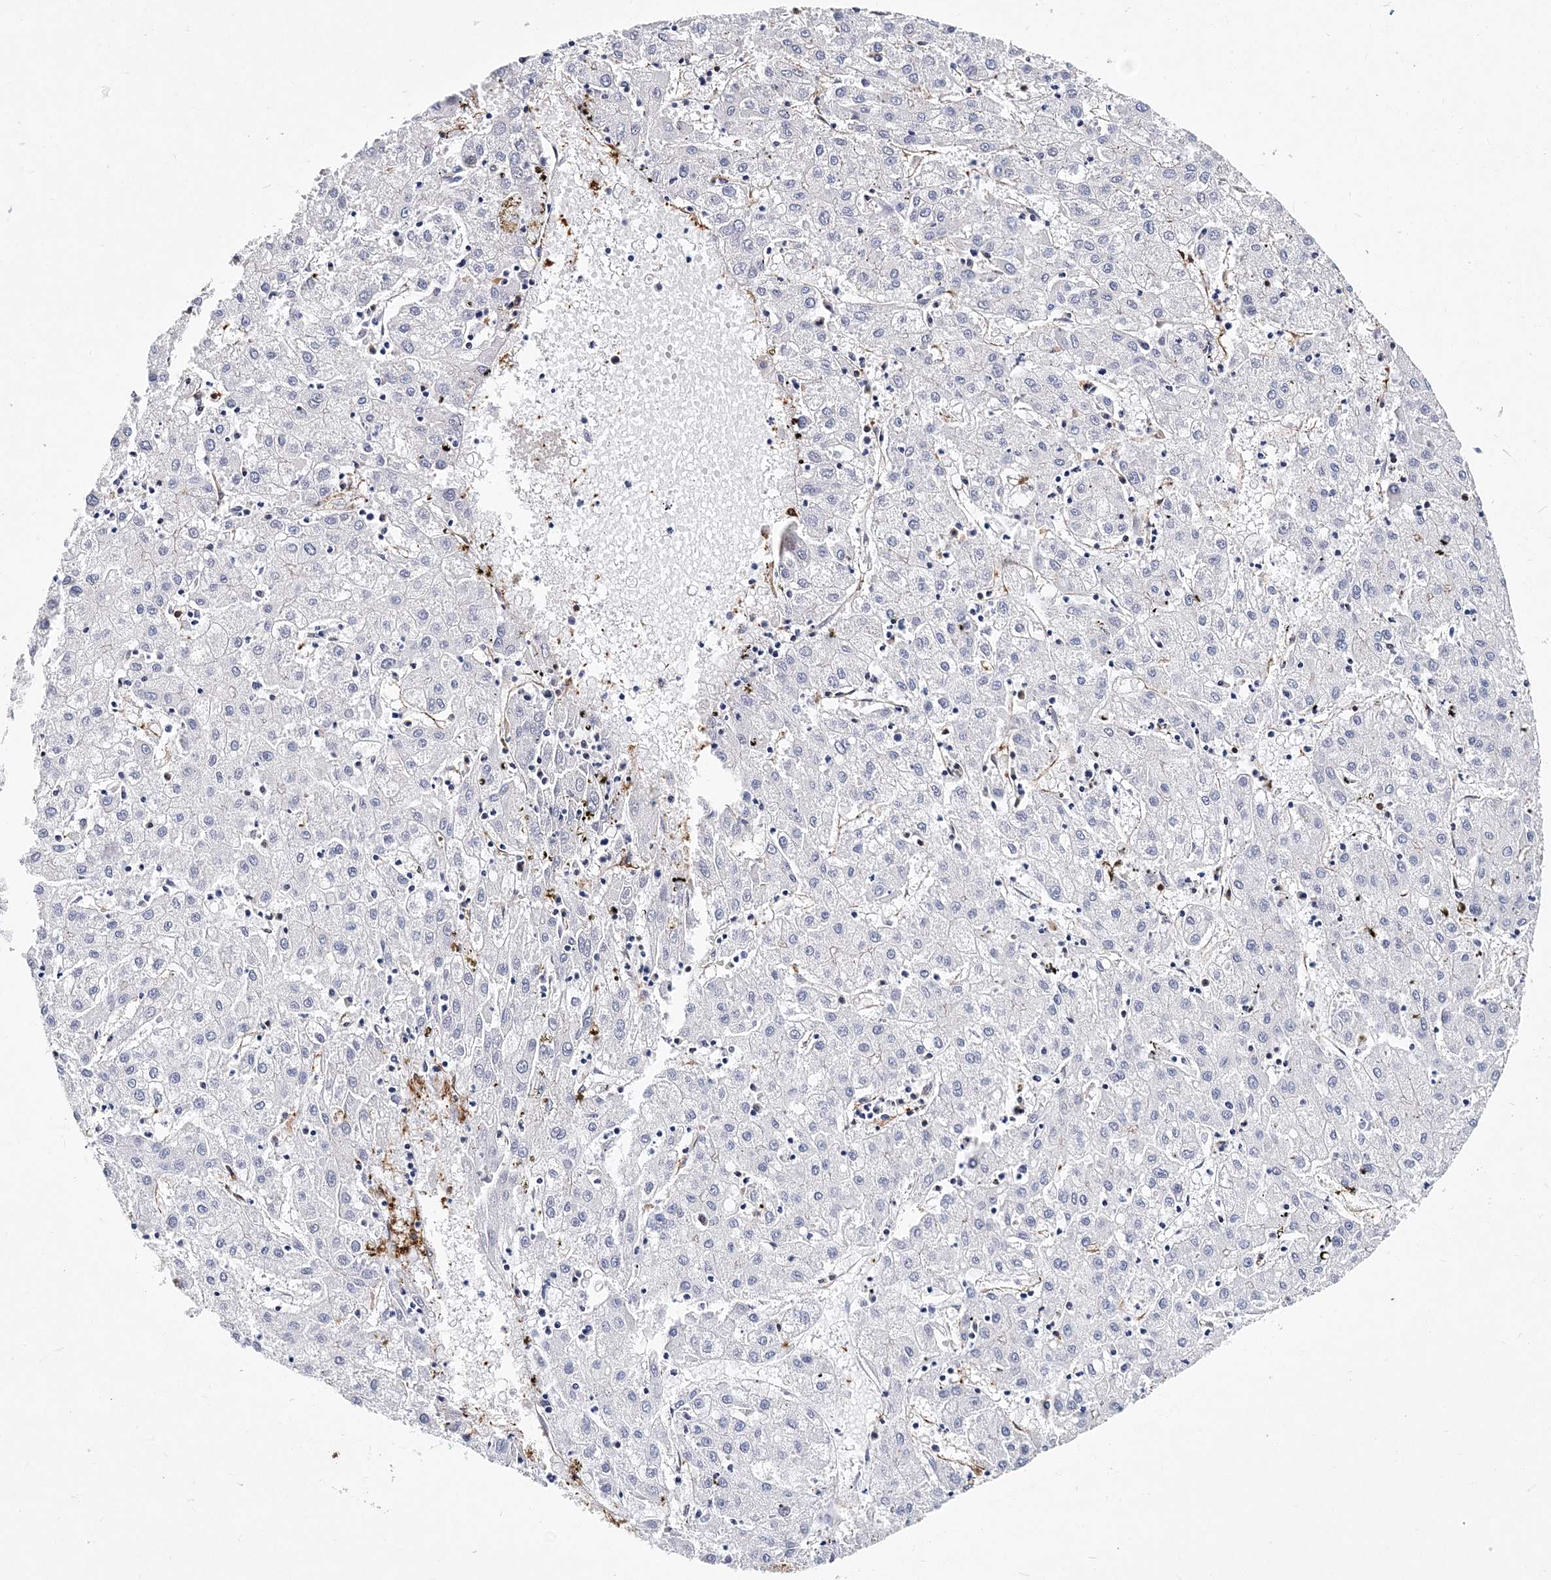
{"staining": {"intensity": "negative", "quantity": "none", "location": "none"}, "tissue": "liver cancer", "cell_type": "Tumor cells", "image_type": "cancer", "snomed": [{"axis": "morphology", "description": "Carcinoma, Hepatocellular, NOS"}, {"axis": "topography", "description": "Liver"}], "caption": "The immunohistochemistry histopathology image has no significant expression in tumor cells of liver cancer tissue.", "gene": "ITGA2B", "patient": {"sex": "male", "age": 72}}